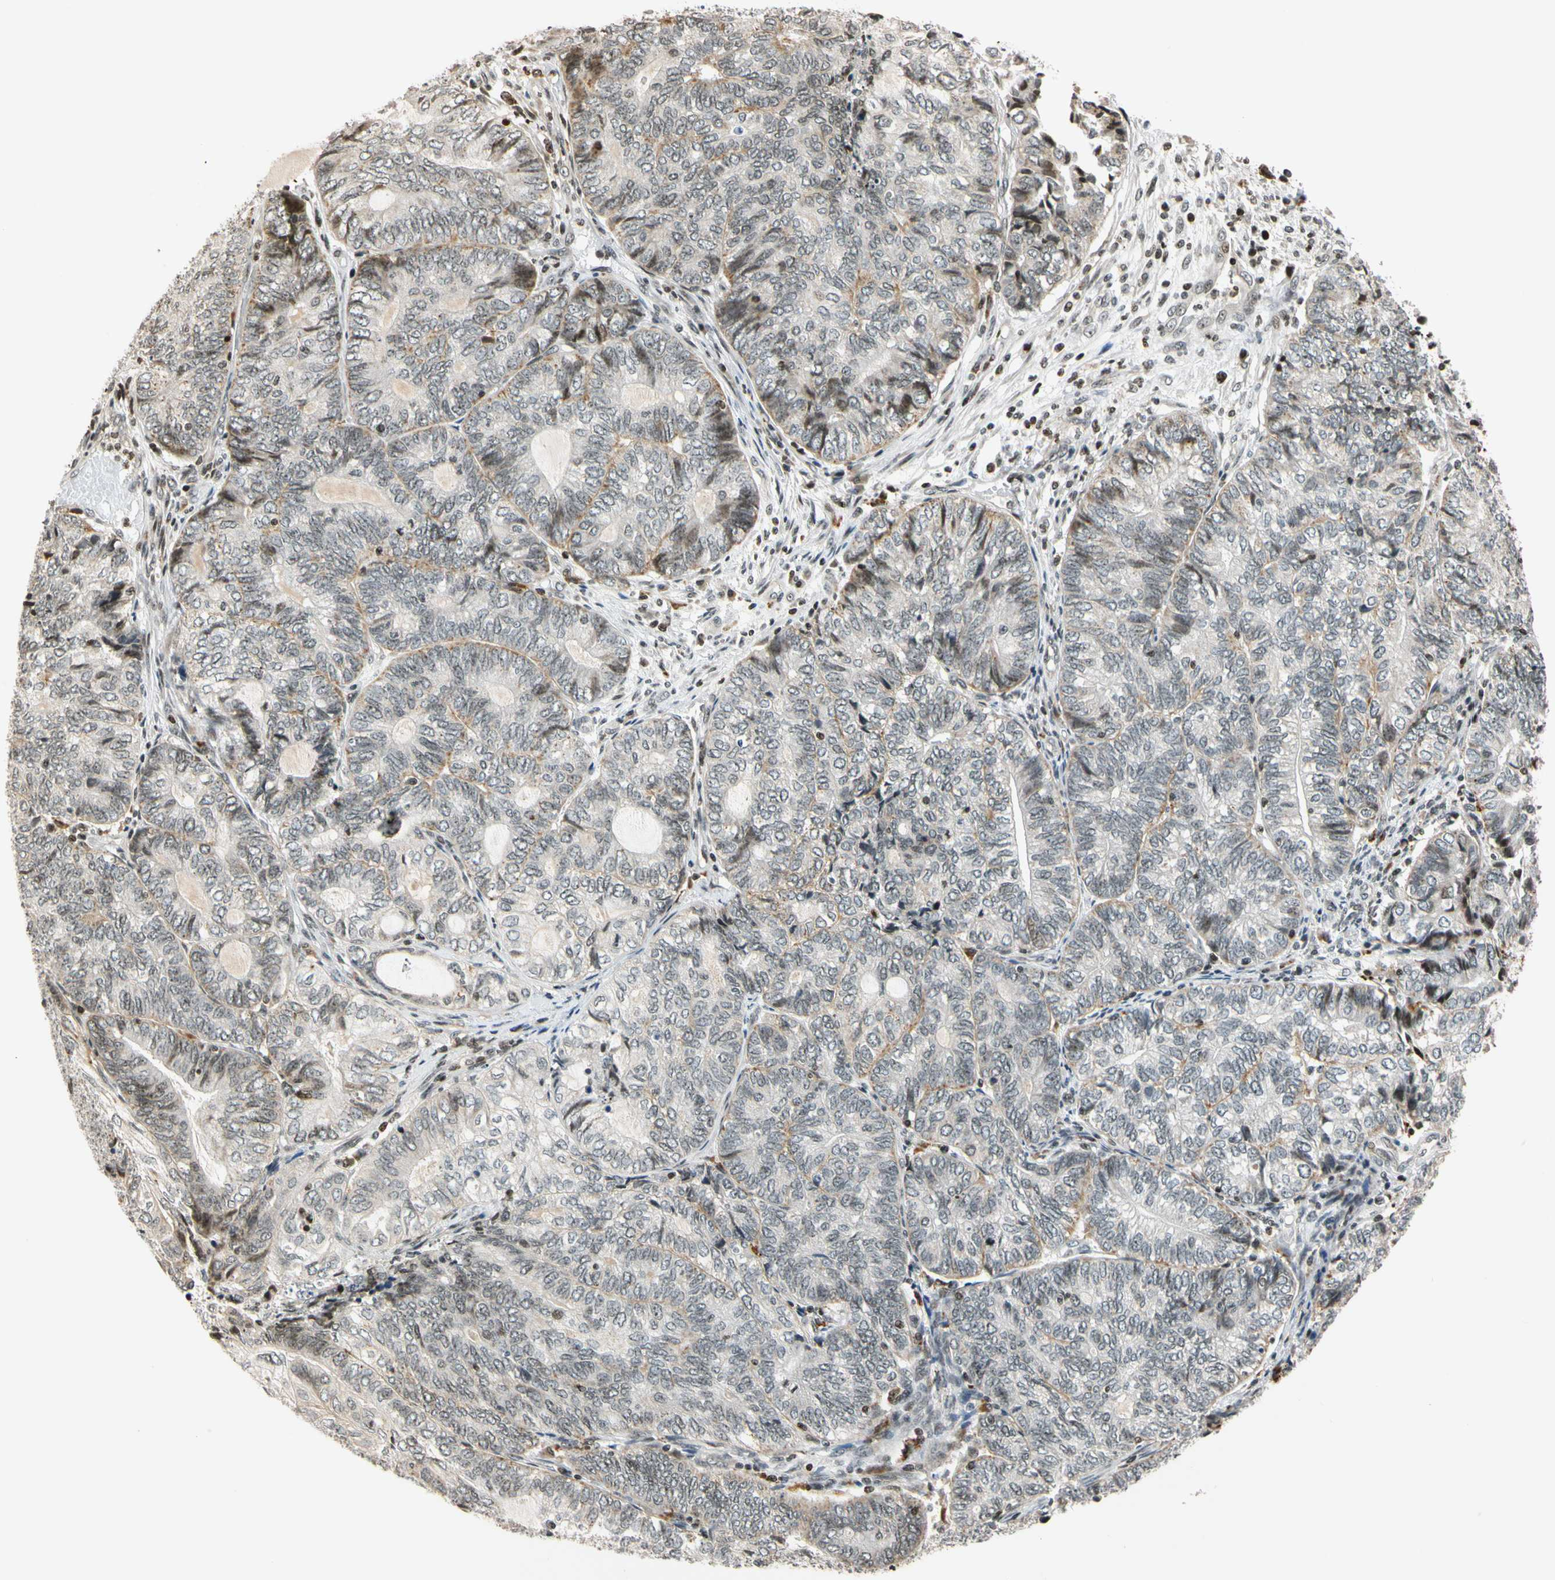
{"staining": {"intensity": "weak", "quantity": "<25%", "location": "cytoplasmic/membranous,nuclear"}, "tissue": "endometrial cancer", "cell_type": "Tumor cells", "image_type": "cancer", "snomed": [{"axis": "morphology", "description": "Adenocarcinoma, NOS"}, {"axis": "topography", "description": "Uterus"}, {"axis": "topography", "description": "Endometrium"}], "caption": "Immunohistochemical staining of adenocarcinoma (endometrial) demonstrates no significant expression in tumor cells. (Stains: DAB IHC with hematoxylin counter stain, Microscopy: brightfield microscopy at high magnification).", "gene": "CDK7", "patient": {"sex": "female", "age": 70}}